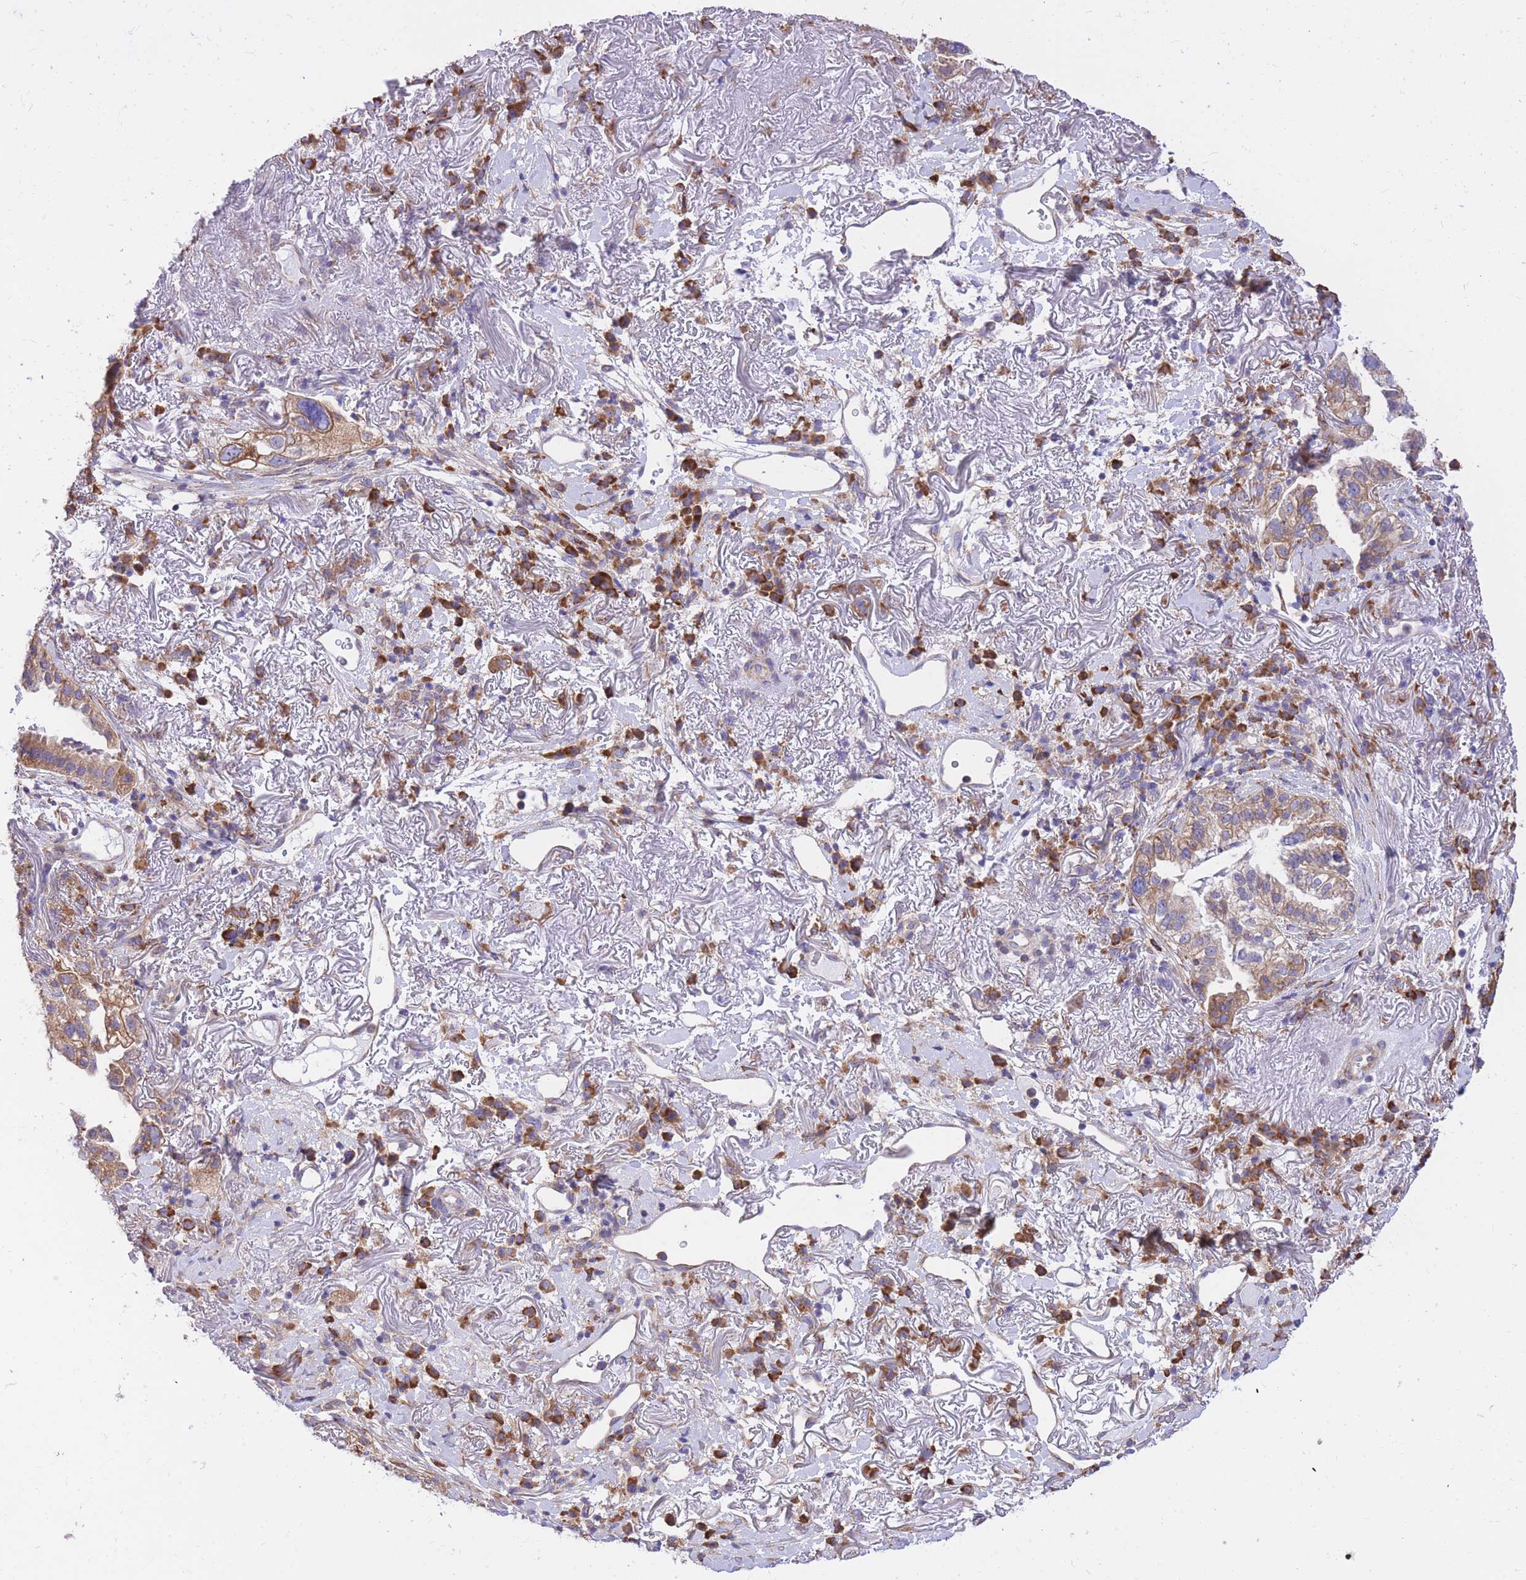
{"staining": {"intensity": "moderate", "quantity": ">75%", "location": "cytoplasmic/membranous"}, "tissue": "lung cancer", "cell_type": "Tumor cells", "image_type": "cancer", "snomed": [{"axis": "morphology", "description": "Adenocarcinoma, NOS"}, {"axis": "topography", "description": "Lung"}], "caption": "Human lung adenocarcinoma stained with a brown dye exhibits moderate cytoplasmic/membranous positive staining in about >75% of tumor cells.", "gene": "GBP7", "patient": {"sex": "female", "age": 69}}